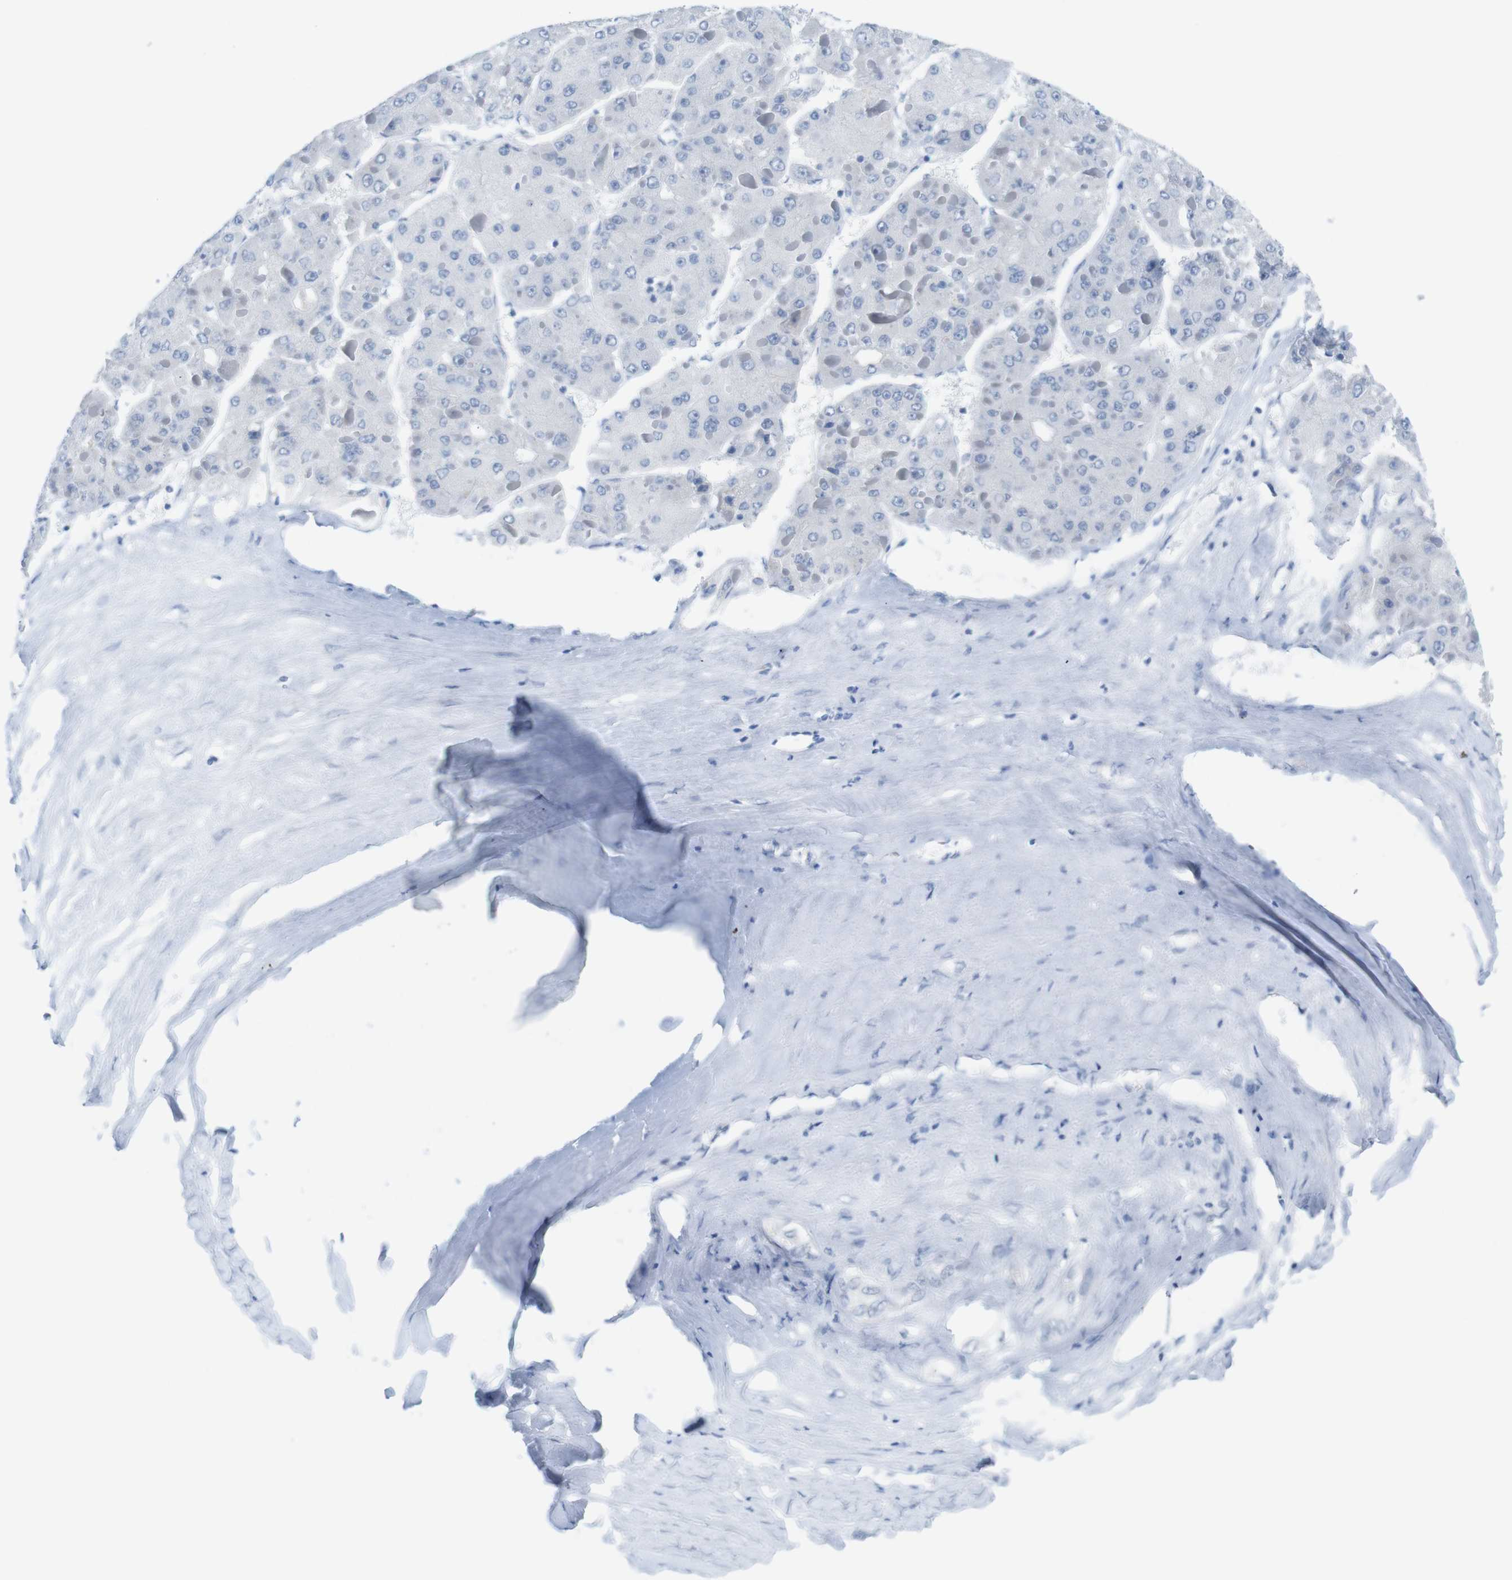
{"staining": {"intensity": "negative", "quantity": "none", "location": "none"}, "tissue": "liver cancer", "cell_type": "Tumor cells", "image_type": "cancer", "snomed": [{"axis": "morphology", "description": "Carcinoma, Hepatocellular, NOS"}, {"axis": "topography", "description": "Liver"}], "caption": "This image is of liver cancer stained with IHC to label a protein in brown with the nuclei are counter-stained blue. There is no positivity in tumor cells. (DAB (3,3'-diaminobenzidine) immunohistochemistry (IHC), high magnification).", "gene": "OPN1SW", "patient": {"sex": "female", "age": 73}}